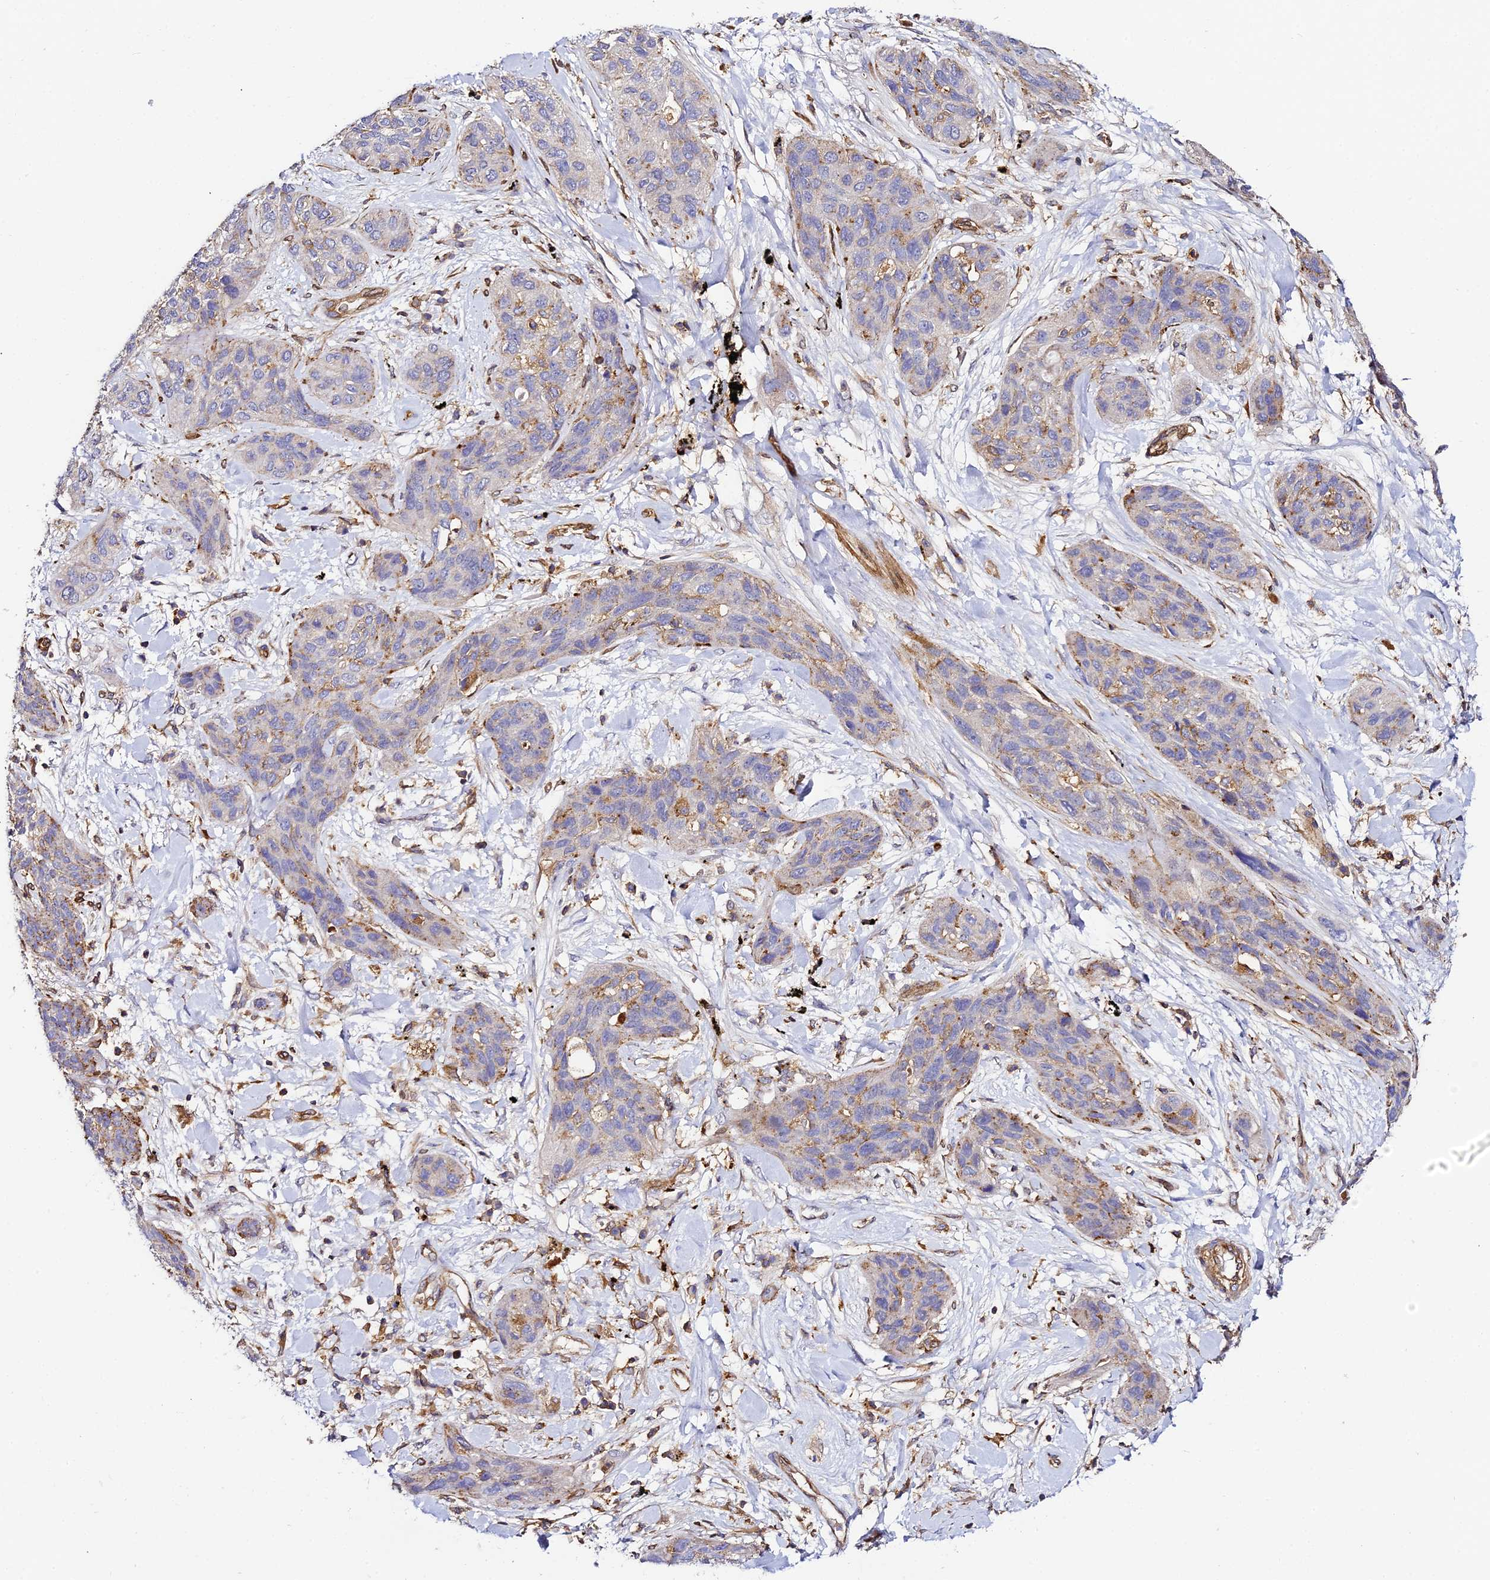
{"staining": {"intensity": "moderate", "quantity": "<25%", "location": "cytoplasmic/membranous"}, "tissue": "lung cancer", "cell_type": "Tumor cells", "image_type": "cancer", "snomed": [{"axis": "morphology", "description": "Squamous cell carcinoma, NOS"}, {"axis": "topography", "description": "Lung"}], "caption": "Lung cancer (squamous cell carcinoma) stained with immunohistochemistry reveals moderate cytoplasmic/membranous staining in about <25% of tumor cells. Nuclei are stained in blue.", "gene": "TRPV2", "patient": {"sex": "female", "age": 70}}